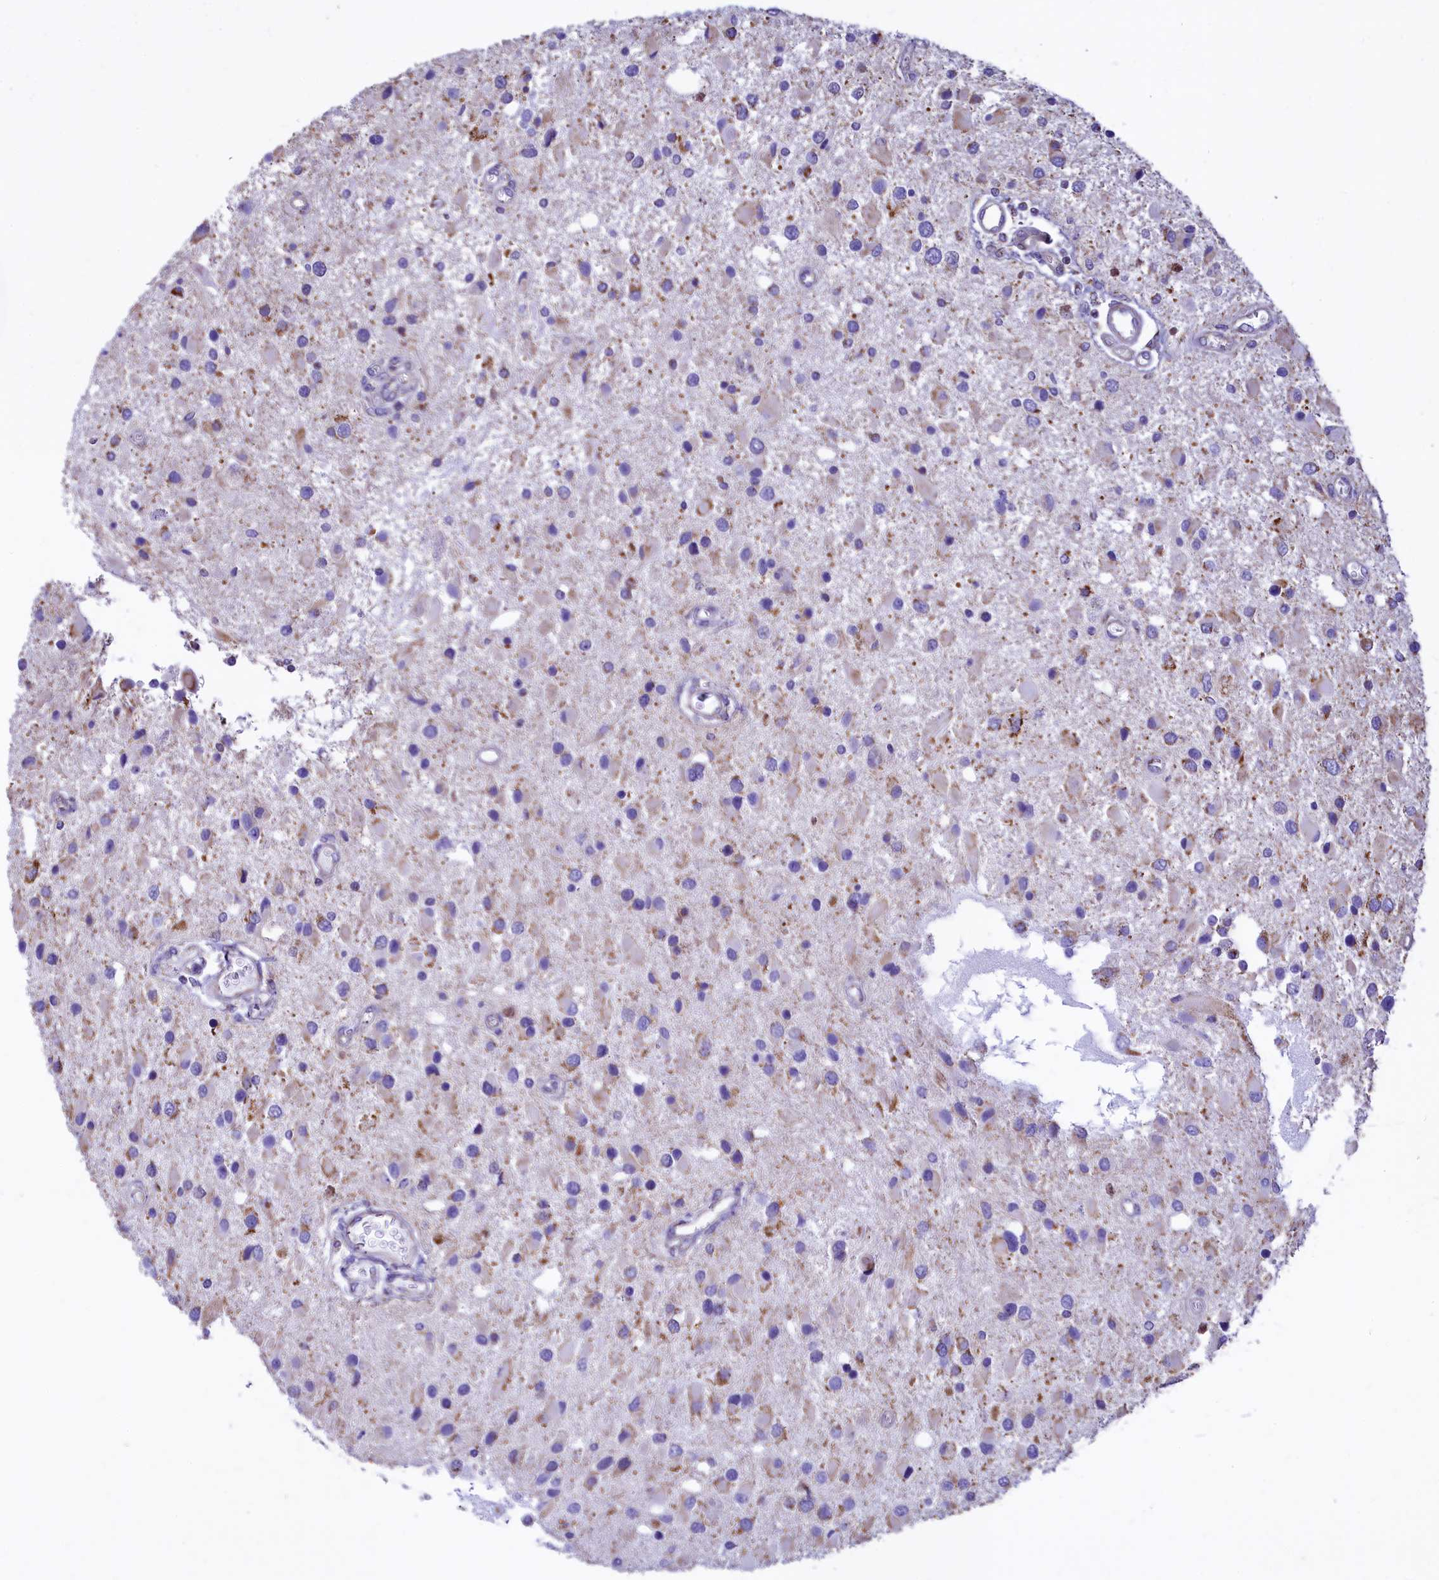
{"staining": {"intensity": "negative", "quantity": "none", "location": "none"}, "tissue": "glioma", "cell_type": "Tumor cells", "image_type": "cancer", "snomed": [{"axis": "morphology", "description": "Glioma, malignant, High grade"}, {"axis": "topography", "description": "Brain"}], "caption": "Tumor cells show no significant positivity in glioma.", "gene": "VWCE", "patient": {"sex": "male", "age": 53}}